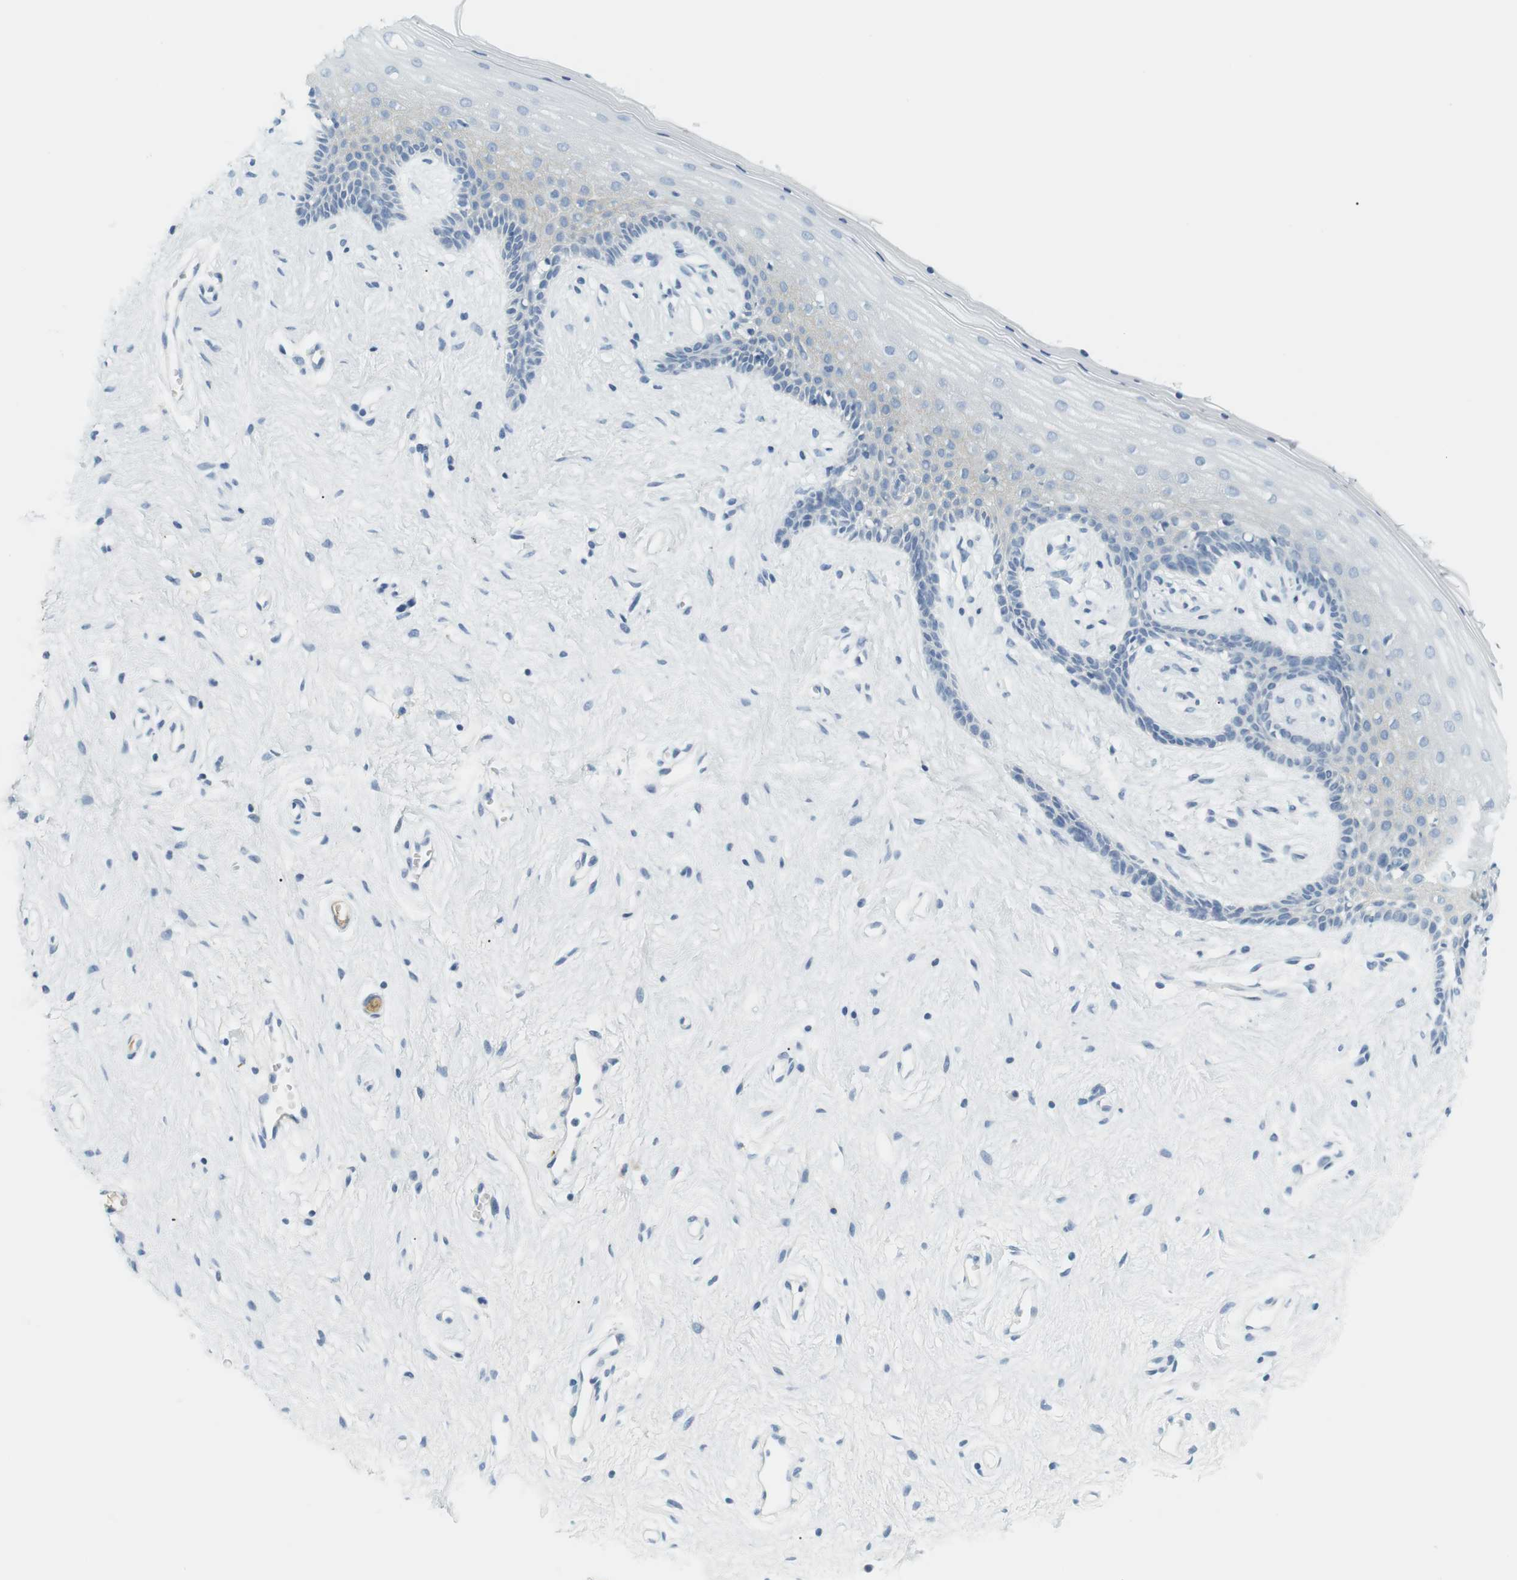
{"staining": {"intensity": "negative", "quantity": "none", "location": "none"}, "tissue": "vagina", "cell_type": "Squamous epithelial cells", "image_type": "normal", "snomed": [{"axis": "morphology", "description": "Normal tissue, NOS"}, {"axis": "topography", "description": "Vagina"}], "caption": "Photomicrograph shows no protein positivity in squamous epithelial cells of normal vagina. Nuclei are stained in blue.", "gene": "APOB", "patient": {"sex": "female", "age": 44}}